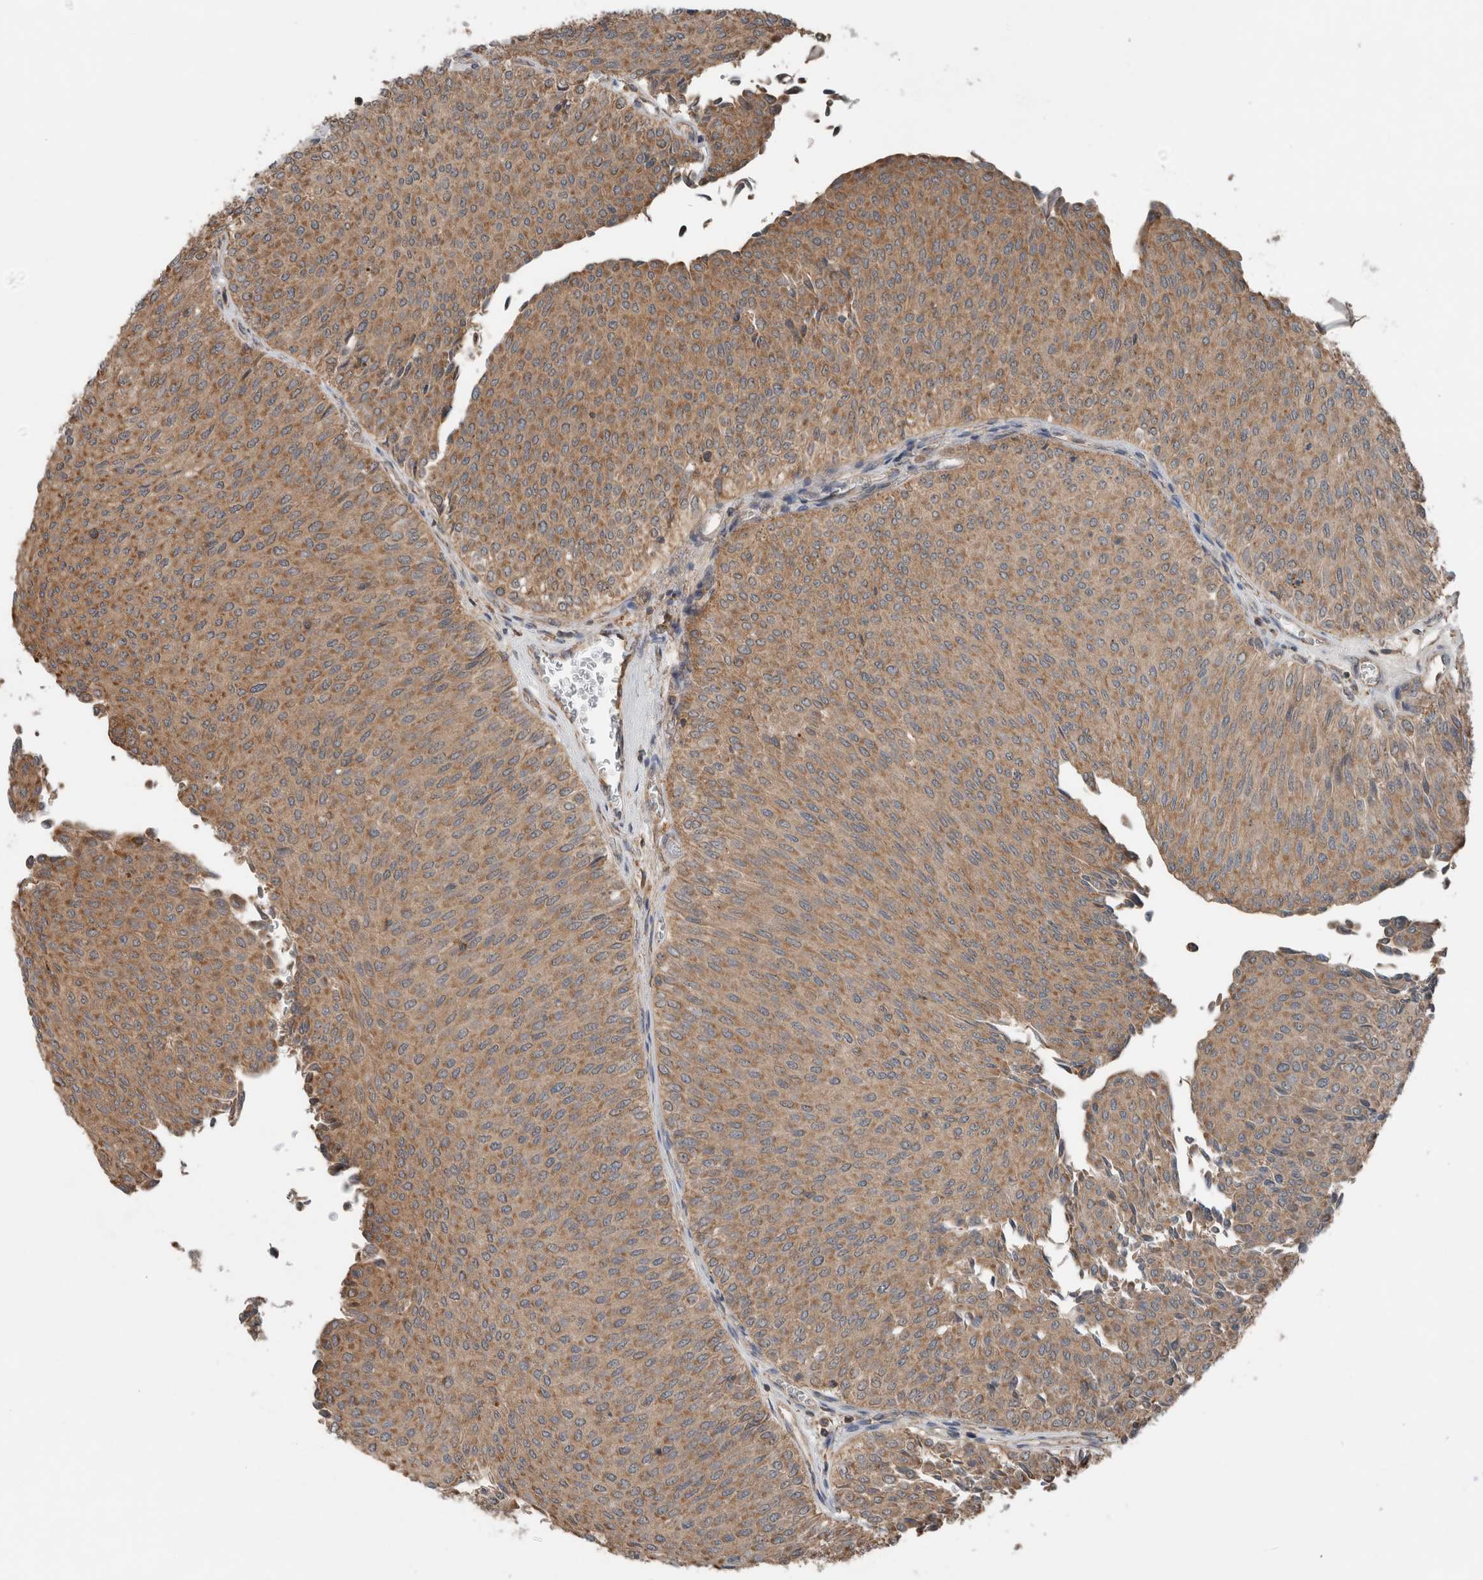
{"staining": {"intensity": "moderate", "quantity": ">75%", "location": "cytoplasmic/membranous"}, "tissue": "urothelial cancer", "cell_type": "Tumor cells", "image_type": "cancer", "snomed": [{"axis": "morphology", "description": "Urothelial carcinoma, Low grade"}, {"axis": "topography", "description": "Urinary bladder"}], "caption": "Immunohistochemistry (IHC) micrograph of neoplastic tissue: low-grade urothelial carcinoma stained using IHC demonstrates medium levels of moderate protein expression localized specifically in the cytoplasmic/membranous of tumor cells, appearing as a cytoplasmic/membranous brown color.", "gene": "KLK14", "patient": {"sex": "male", "age": 78}}